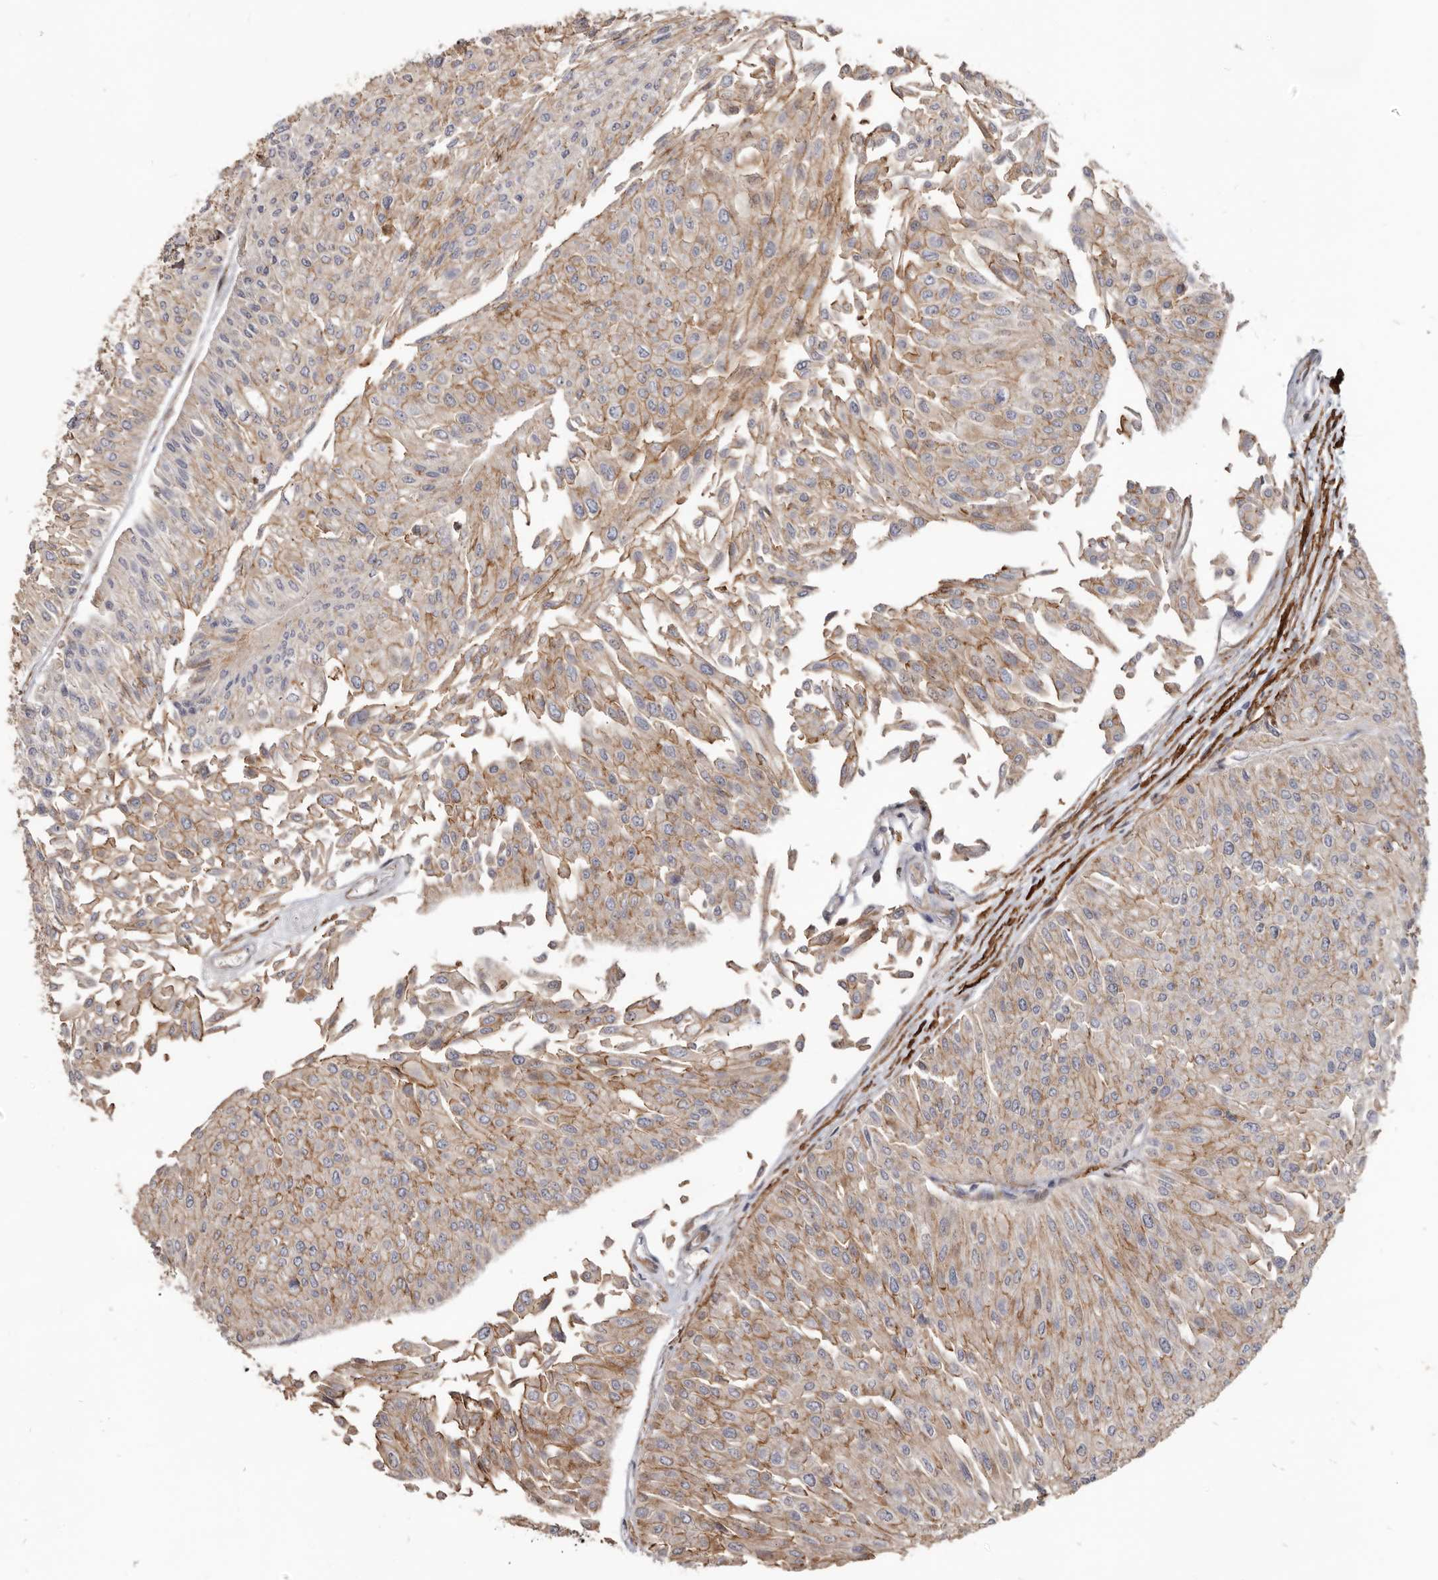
{"staining": {"intensity": "strong", "quantity": "25%-75%", "location": "cytoplasmic/membranous"}, "tissue": "urothelial cancer", "cell_type": "Tumor cells", "image_type": "cancer", "snomed": [{"axis": "morphology", "description": "Urothelial carcinoma, Low grade"}, {"axis": "topography", "description": "Urinary bladder"}], "caption": "Urothelial cancer stained with a protein marker exhibits strong staining in tumor cells.", "gene": "CGN", "patient": {"sex": "male", "age": 67}}